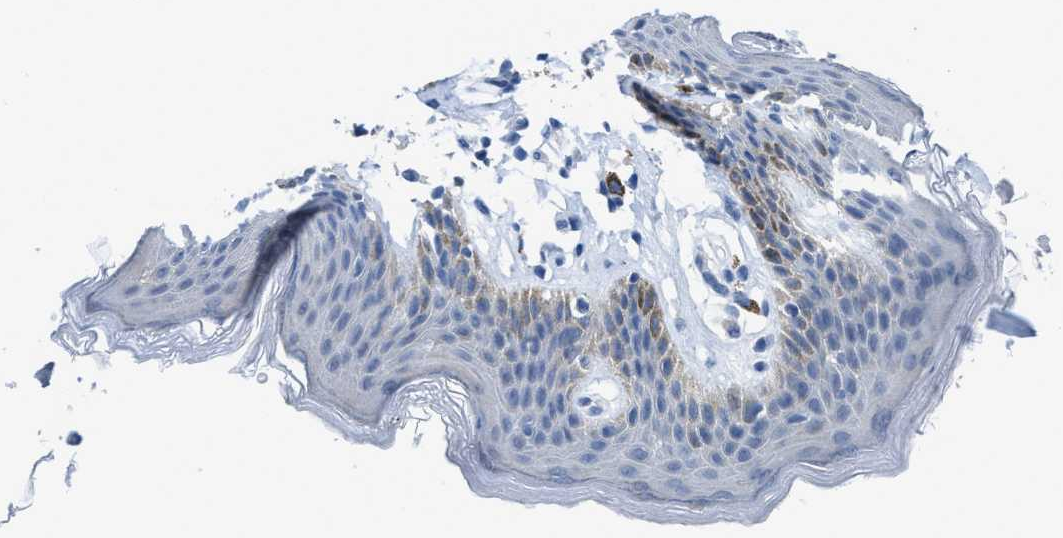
{"staining": {"intensity": "moderate", "quantity": "<25%", "location": "cytoplasmic/membranous"}, "tissue": "skin", "cell_type": "Epidermal cells", "image_type": "normal", "snomed": [{"axis": "morphology", "description": "Normal tissue, NOS"}, {"axis": "topography", "description": "Vulva"}], "caption": "A photomicrograph of human skin stained for a protein exhibits moderate cytoplasmic/membranous brown staining in epidermal cells.", "gene": "NUDT5", "patient": {"sex": "female", "age": 66}}